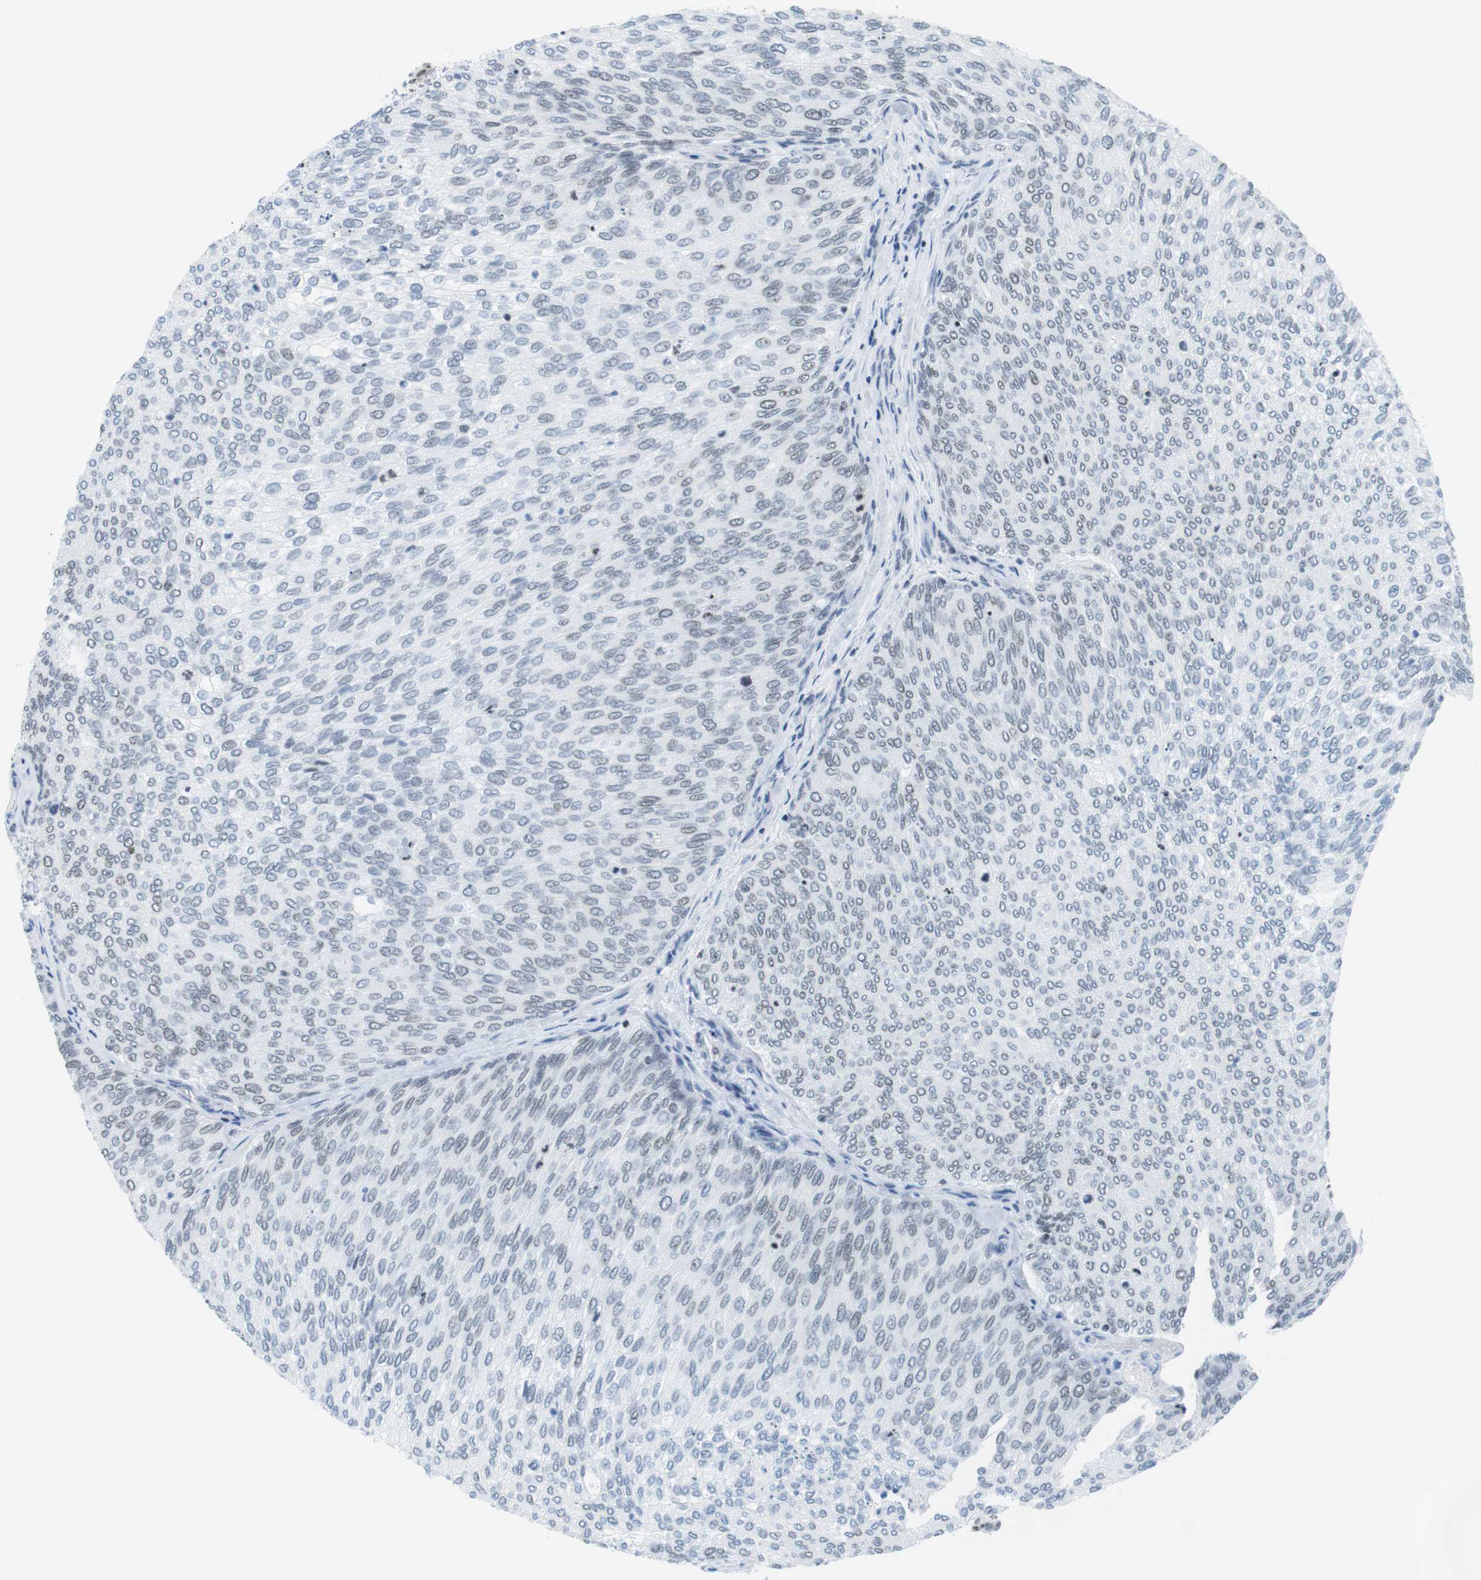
{"staining": {"intensity": "weak", "quantity": "<25%", "location": "nuclear"}, "tissue": "urothelial cancer", "cell_type": "Tumor cells", "image_type": "cancer", "snomed": [{"axis": "morphology", "description": "Urothelial carcinoma, Low grade"}, {"axis": "topography", "description": "Urinary bladder"}], "caption": "High power microscopy micrograph of an immunohistochemistry histopathology image of urothelial cancer, revealing no significant positivity in tumor cells.", "gene": "NIFK", "patient": {"sex": "female", "age": 79}}